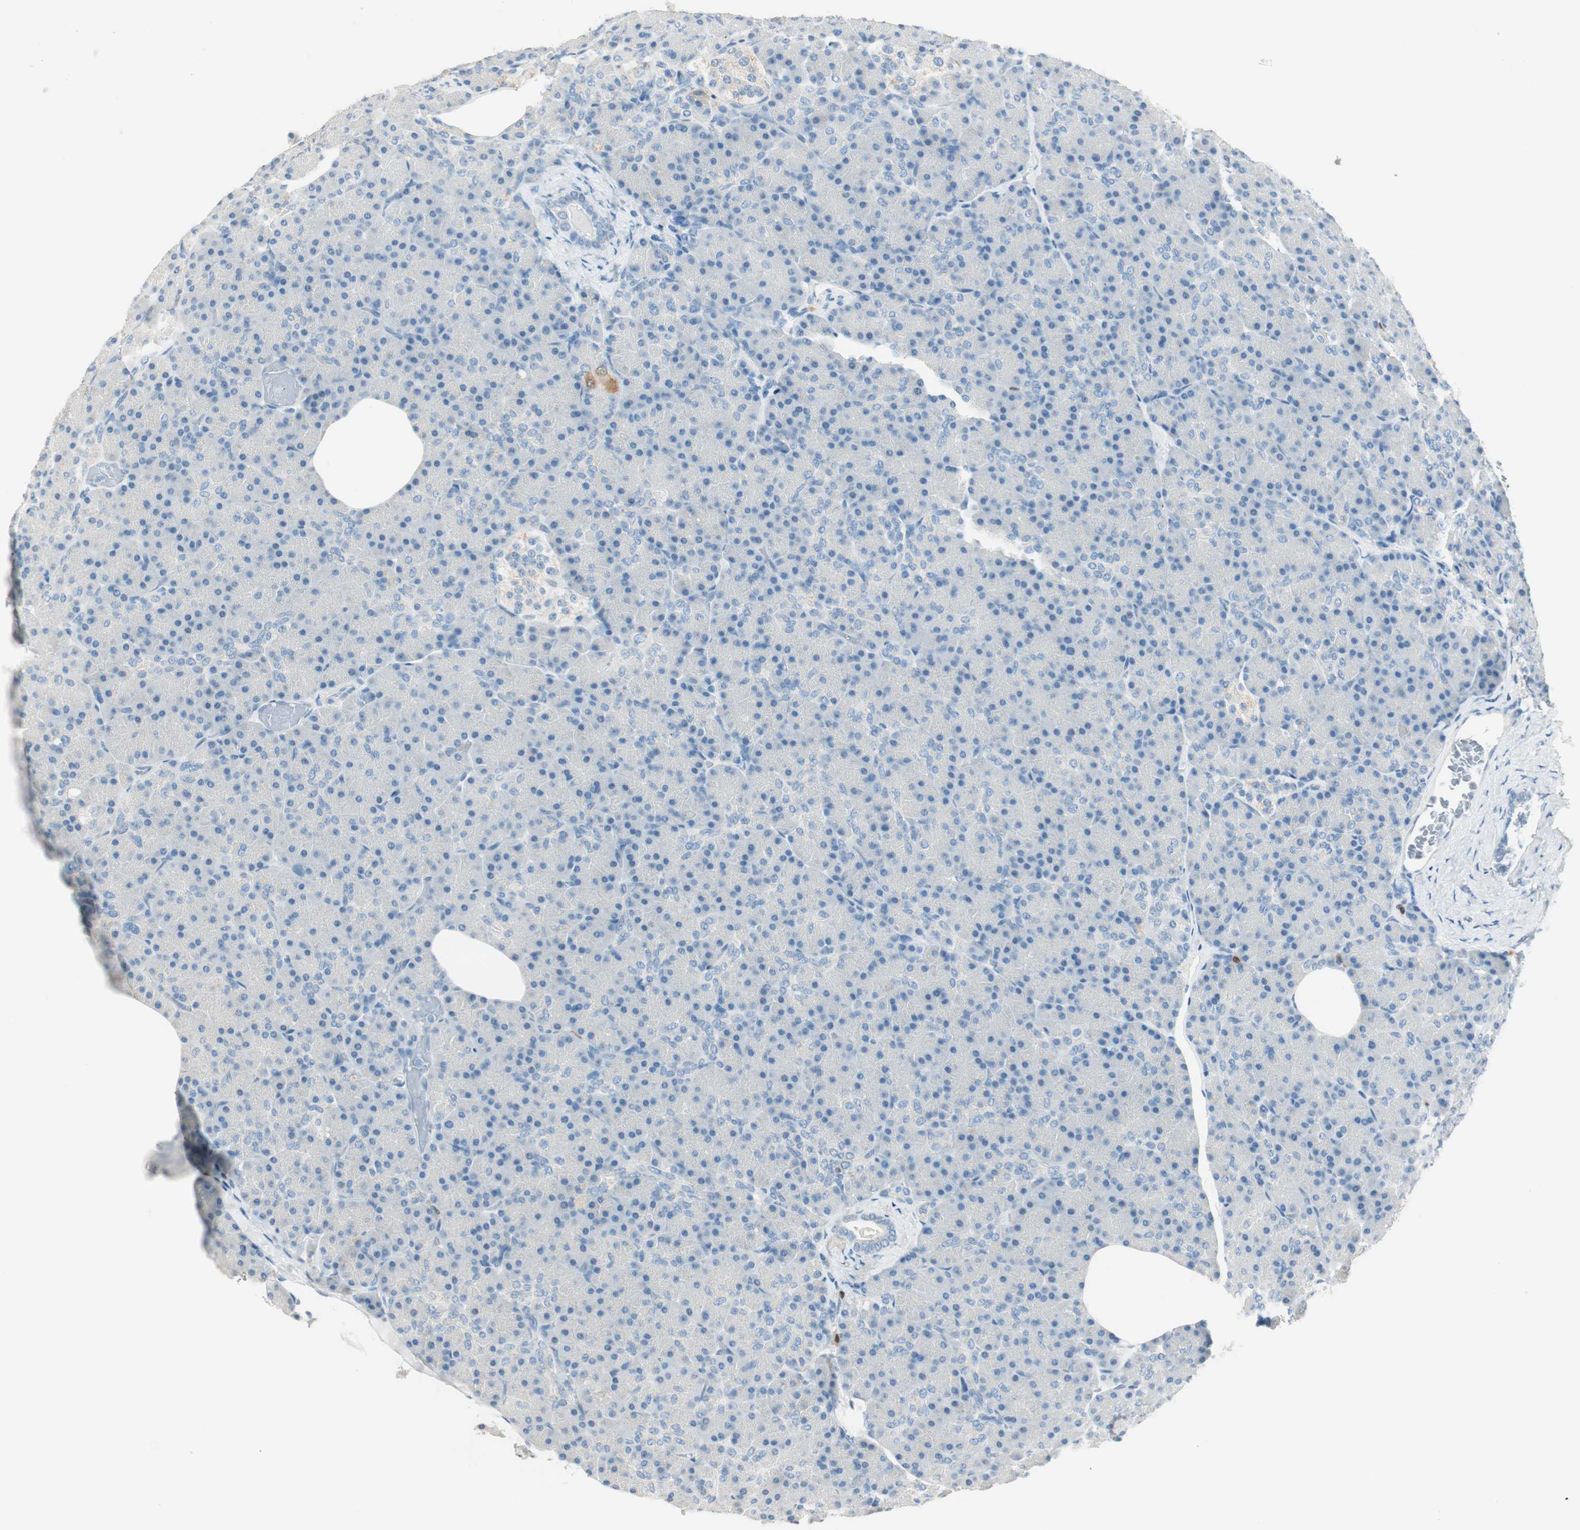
{"staining": {"intensity": "negative", "quantity": "none", "location": "none"}, "tissue": "pancreas", "cell_type": "Exocrine glandular cells", "image_type": "normal", "snomed": [{"axis": "morphology", "description": "Normal tissue, NOS"}, {"axis": "topography", "description": "Pancreas"}], "caption": "IHC micrograph of unremarkable human pancreas stained for a protein (brown), which shows no expression in exocrine glandular cells.", "gene": "HPGD", "patient": {"sex": "female", "age": 43}}